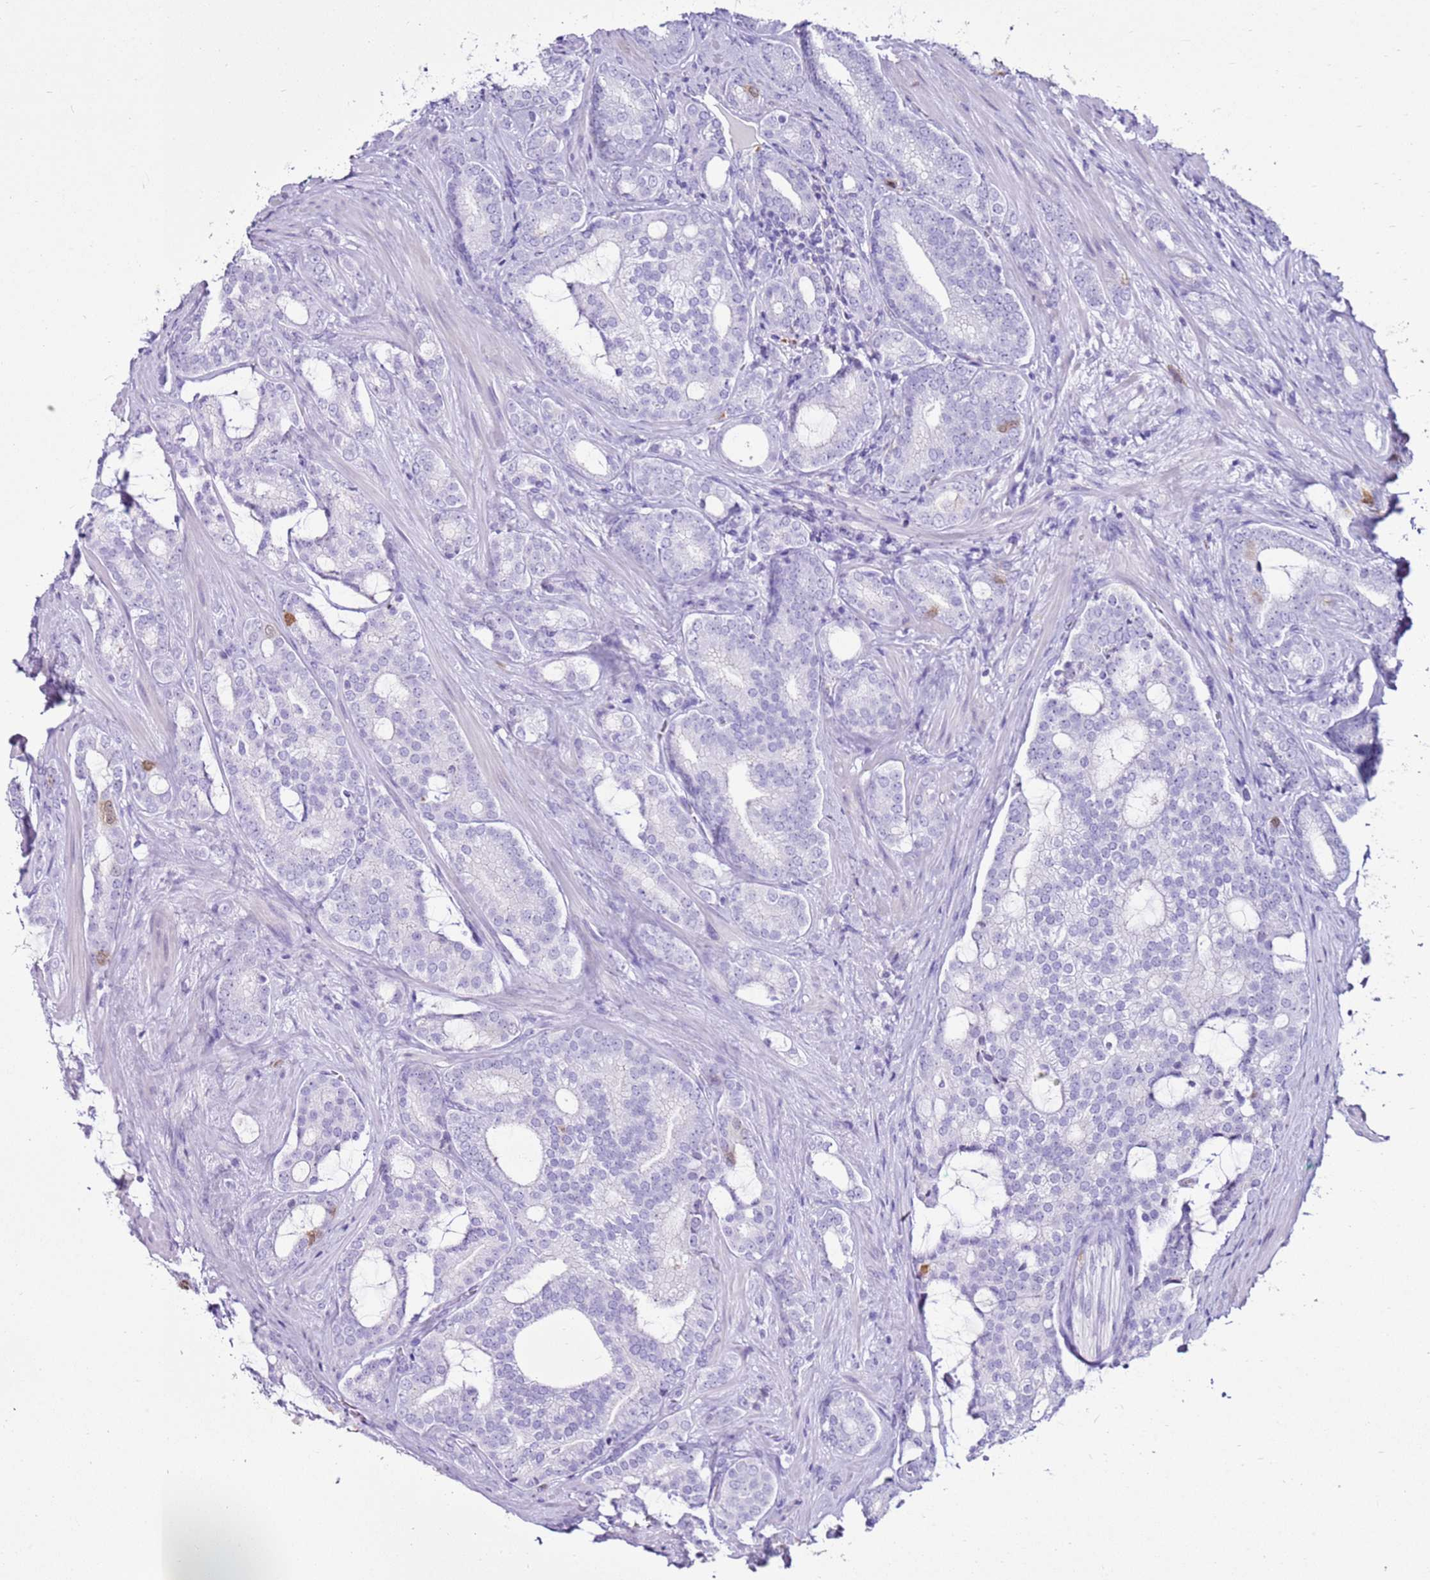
{"staining": {"intensity": "negative", "quantity": "none", "location": "none"}, "tissue": "prostate cancer", "cell_type": "Tumor cells", "image_type": "cancer", "snomed": [{"axis": "morphology", "description": "Adenocarcinoma, High grade"}, {"axis": "topography", "description": "Prostate"}], "caption": "DAB (3,3'-diaminobenzidine) immunohistochemical staining of prostate cancer (high-grade adenocarcinoma) reveals no significant positivity in tumor cells.", "gene": "SPC25", "patient": {"sex": "male", "age": 63}}